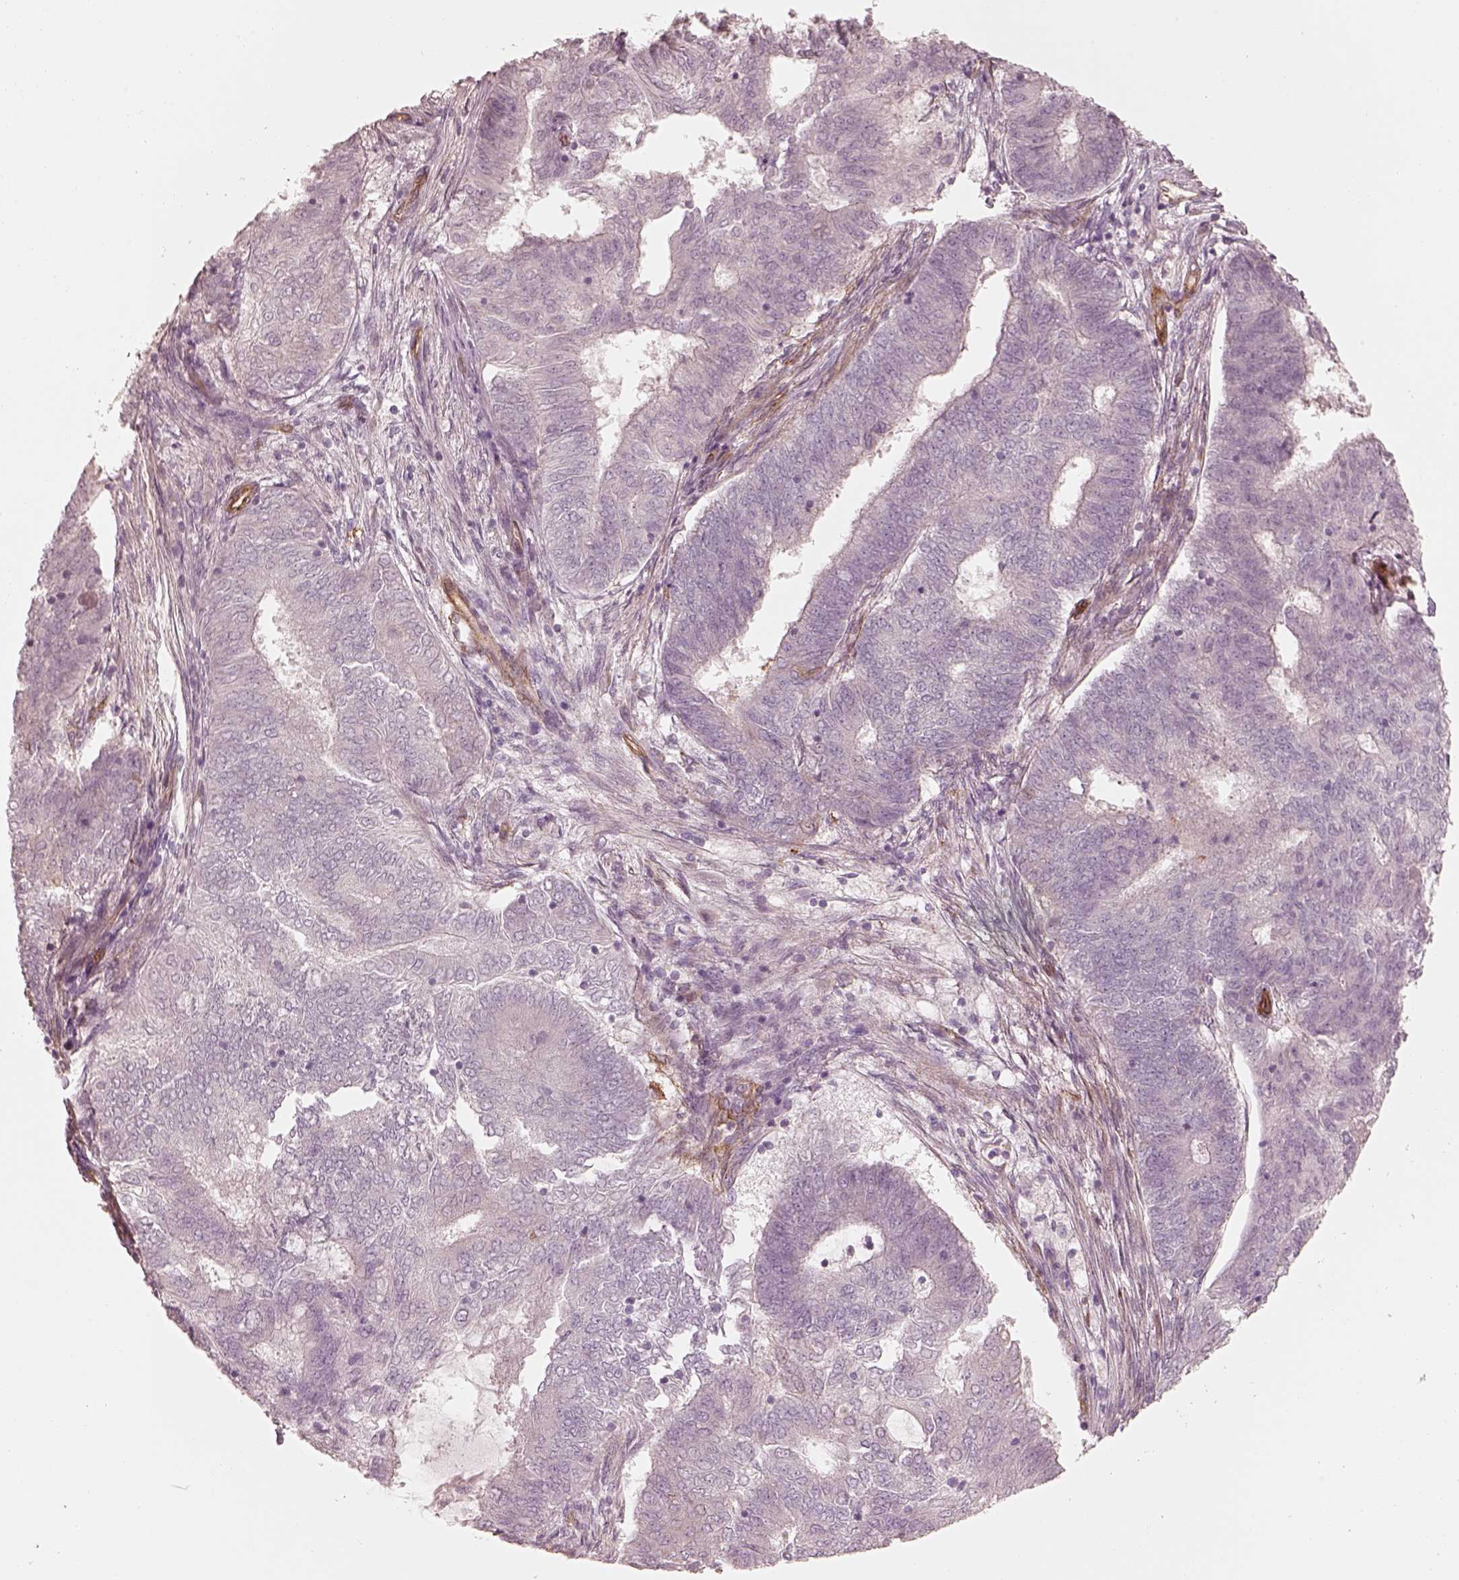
{"staining": {"intensity": "negative", "quantity": "none", "location": "none"}, "tissue": "endometrial cancer", "cell_type": "Tumor cells", "image_type": "cancer", "snomed": [{"axis": "morphology", "description": "Adenocarcinoma, NOS"}, {"axis": "topography", "description": "Endometrium"}], "caption": "Immunohistochemical staining of human endometrial adenocarcinoma demonstrates no significant expression in tumor cells. (IHC, brightfield microscopy, high magnification).", "gene": "CRYM", "patient": {"sex": "female", "age": 62}}